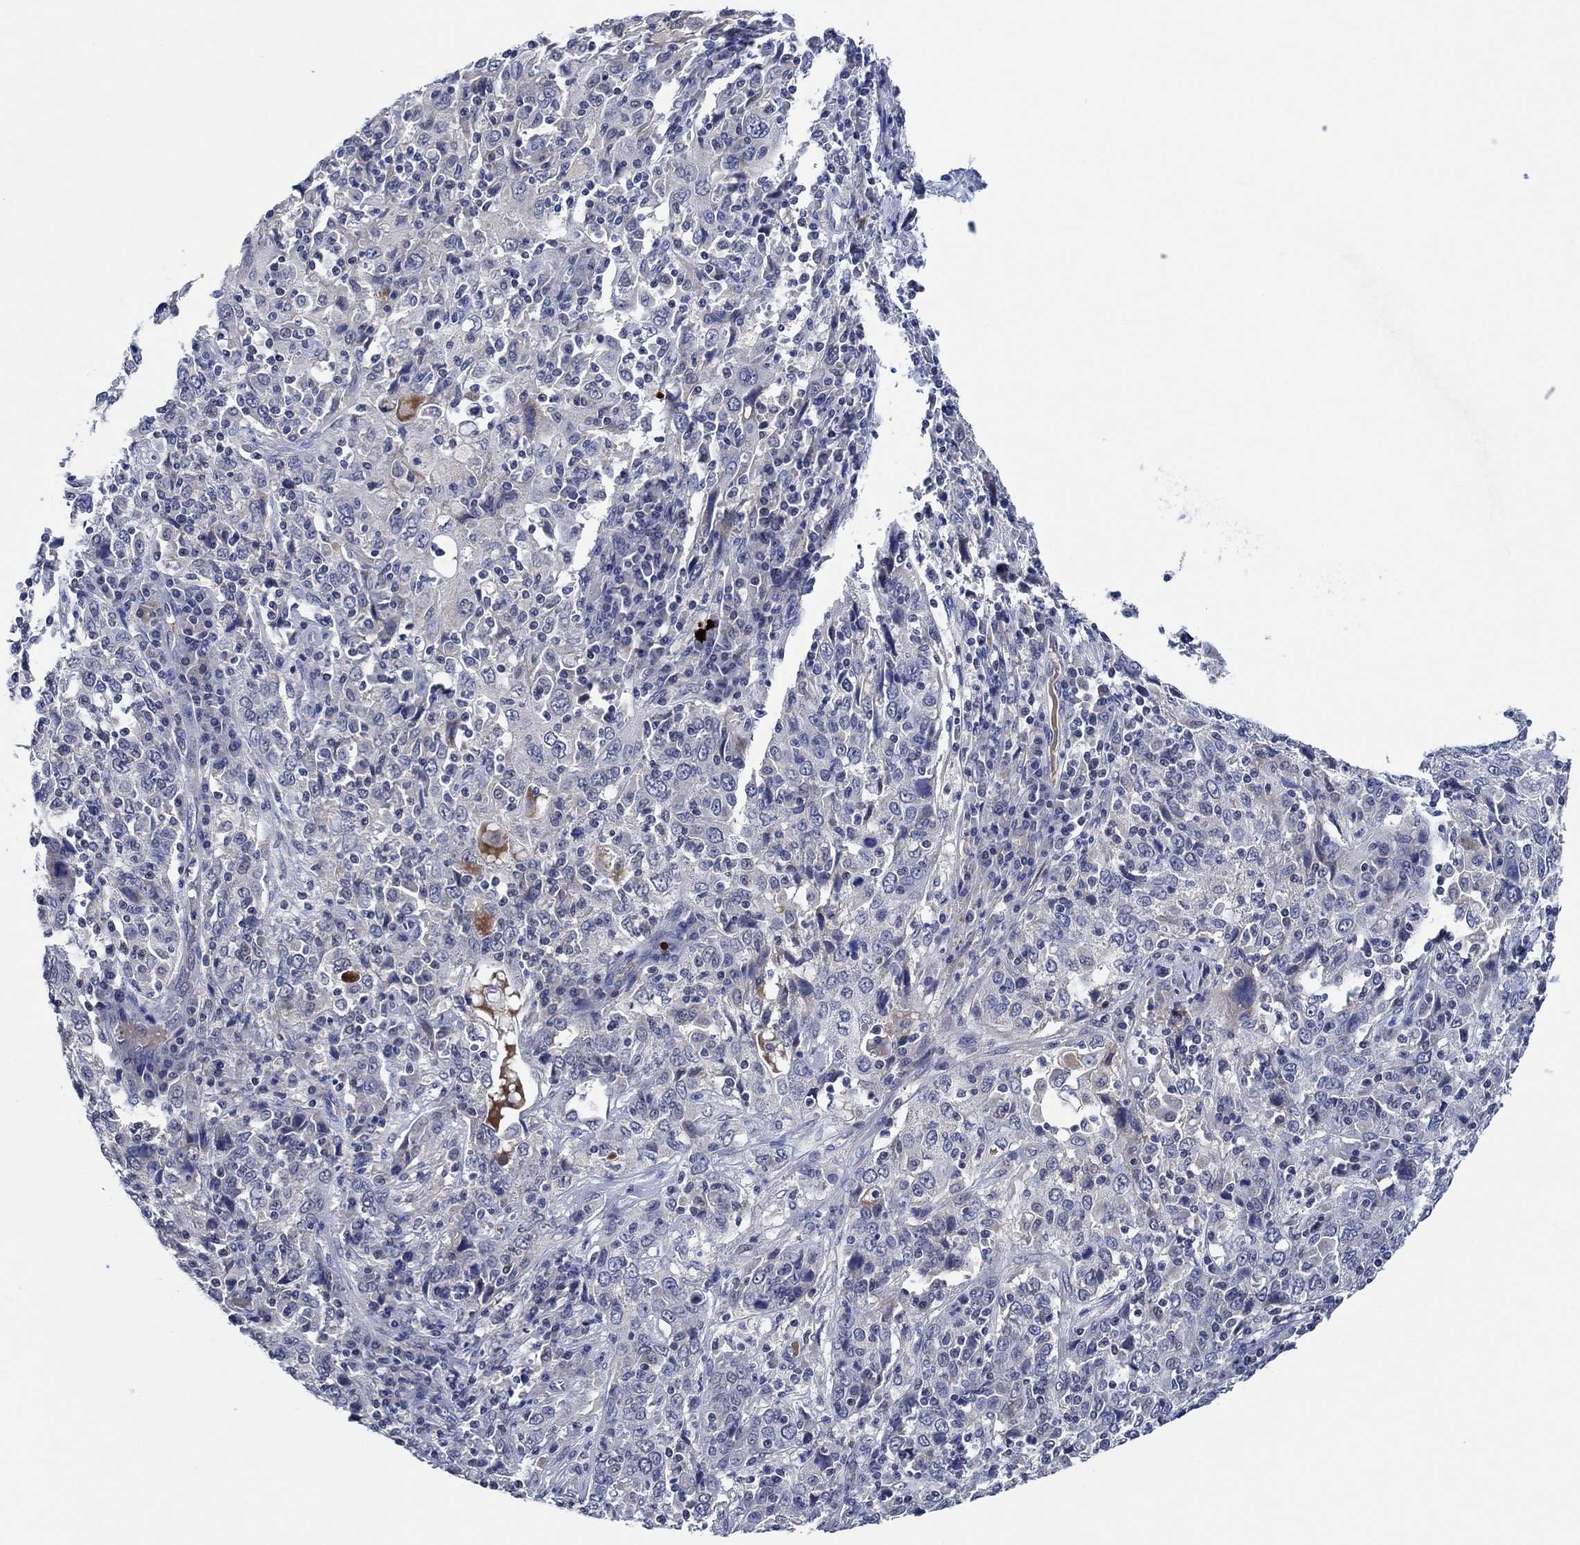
{"staining": {"intensity": "negative", "quantity": "none", "location": "none"}, "tissue": "cervical cancer", "cell_type": "Tumor cells", "image_type": "cancer", "snomed": [{"axis": "morphology", "description": "Squamous cell carcinoma, NOS"}, {"axis": "topography", "description": "Cervix"}], "caption": "Image shows no protein positivity in tumor cells of cervical cancer tissue.", "gene": "PRRT3", "patient": {"sex": "female", "age": 46}}